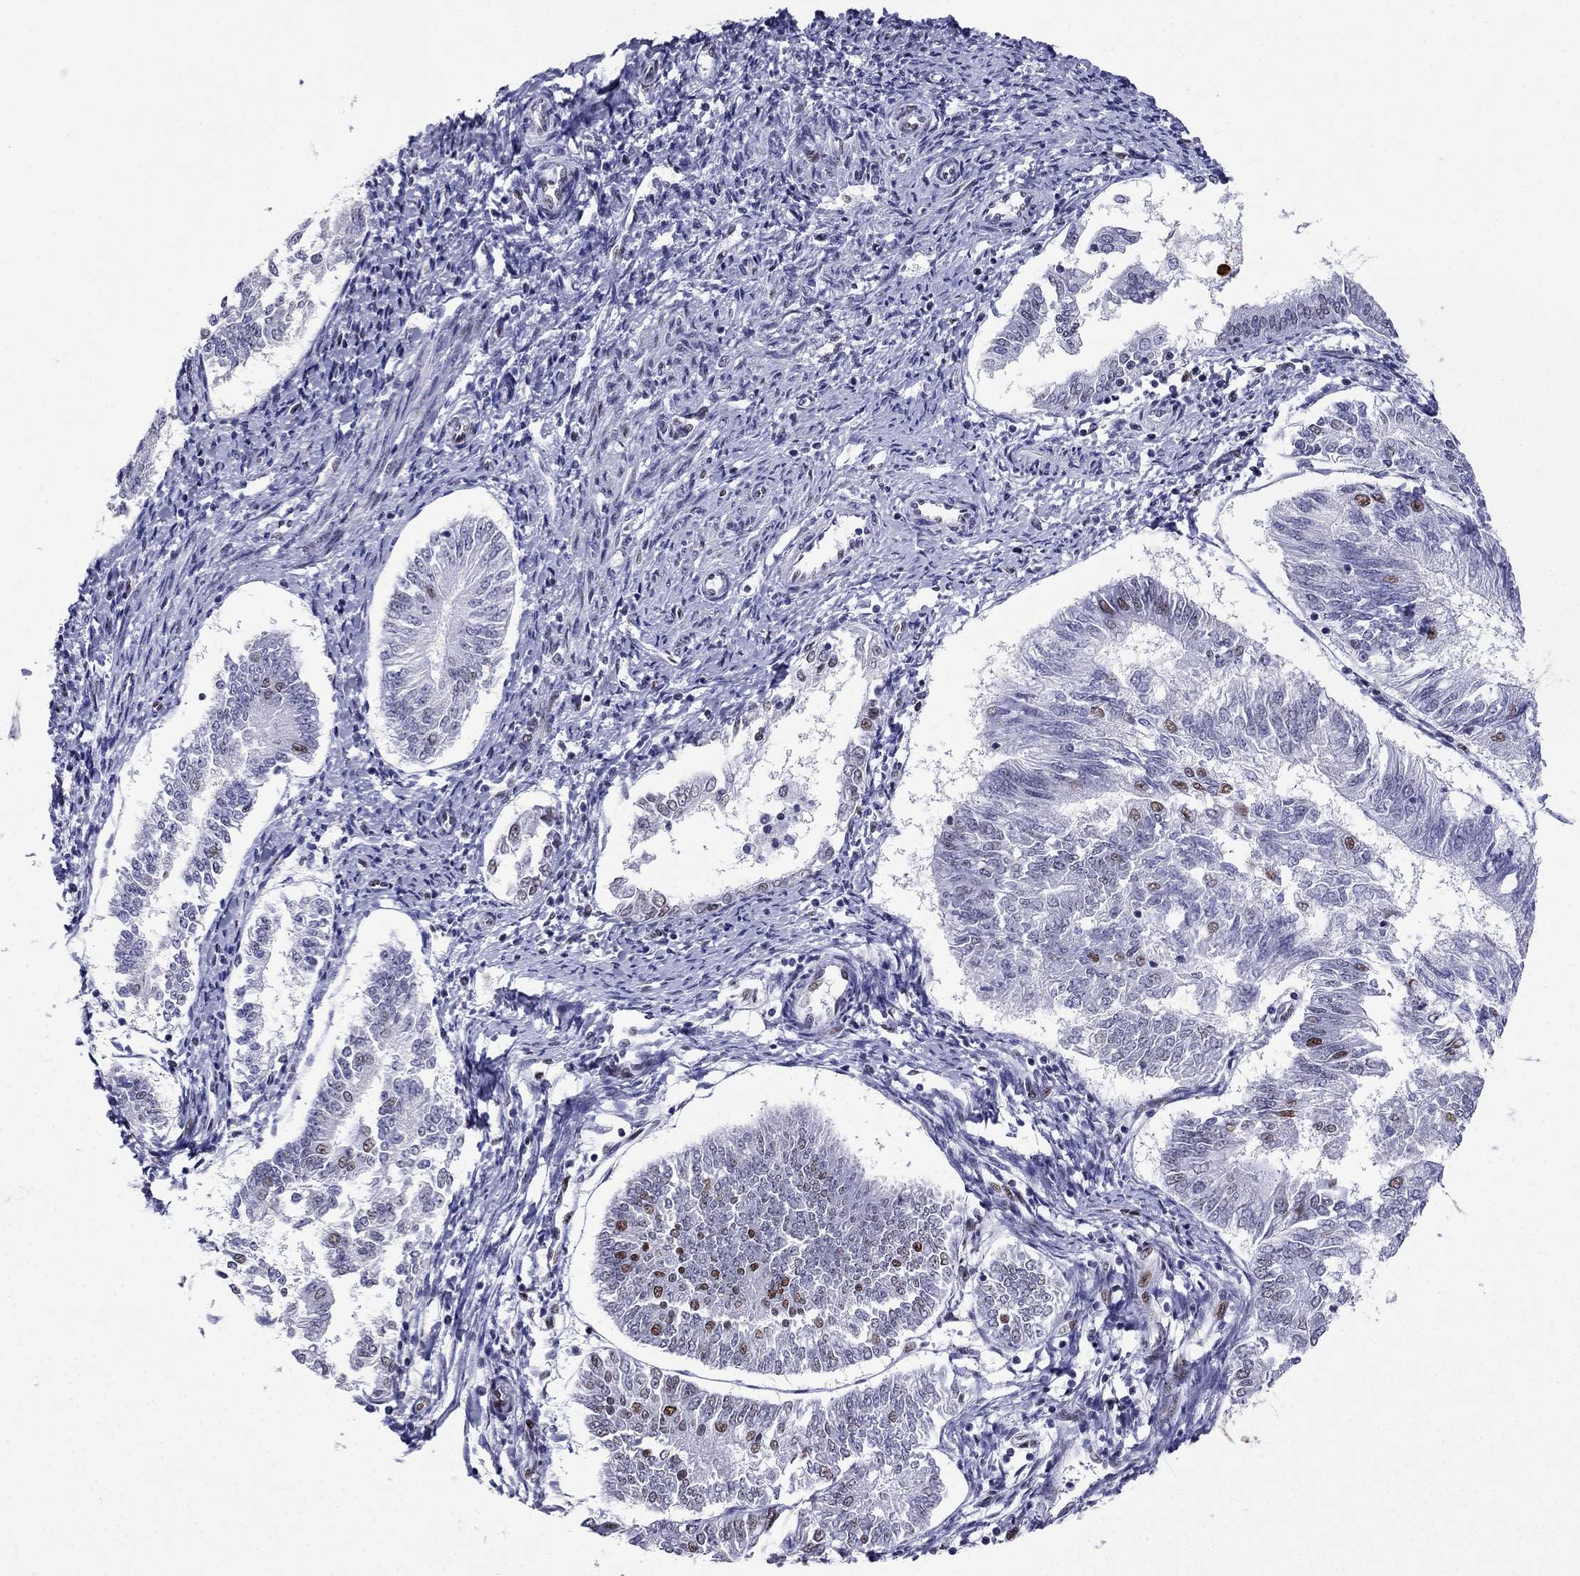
{"staining": {"intensity": "strong", "quantity": "<25%", "location": "nuclear"}, "tissue": "endometrial cancer", "cell_type": "Tumor cells", "image_type": "cancer", "snomed": [{"axis": "morphology", "description": "Adenocarcinoma, NOS"}, {"axis": "topography", "description": "Endometrium"}], "caption": "Human endometrial cancer stained for a protein (brown) displays strong nuclear positive staining in approximately <25% of tumor cells.", "gene": "PPM1G", "patient": {"sex": "female", "age": 58}}